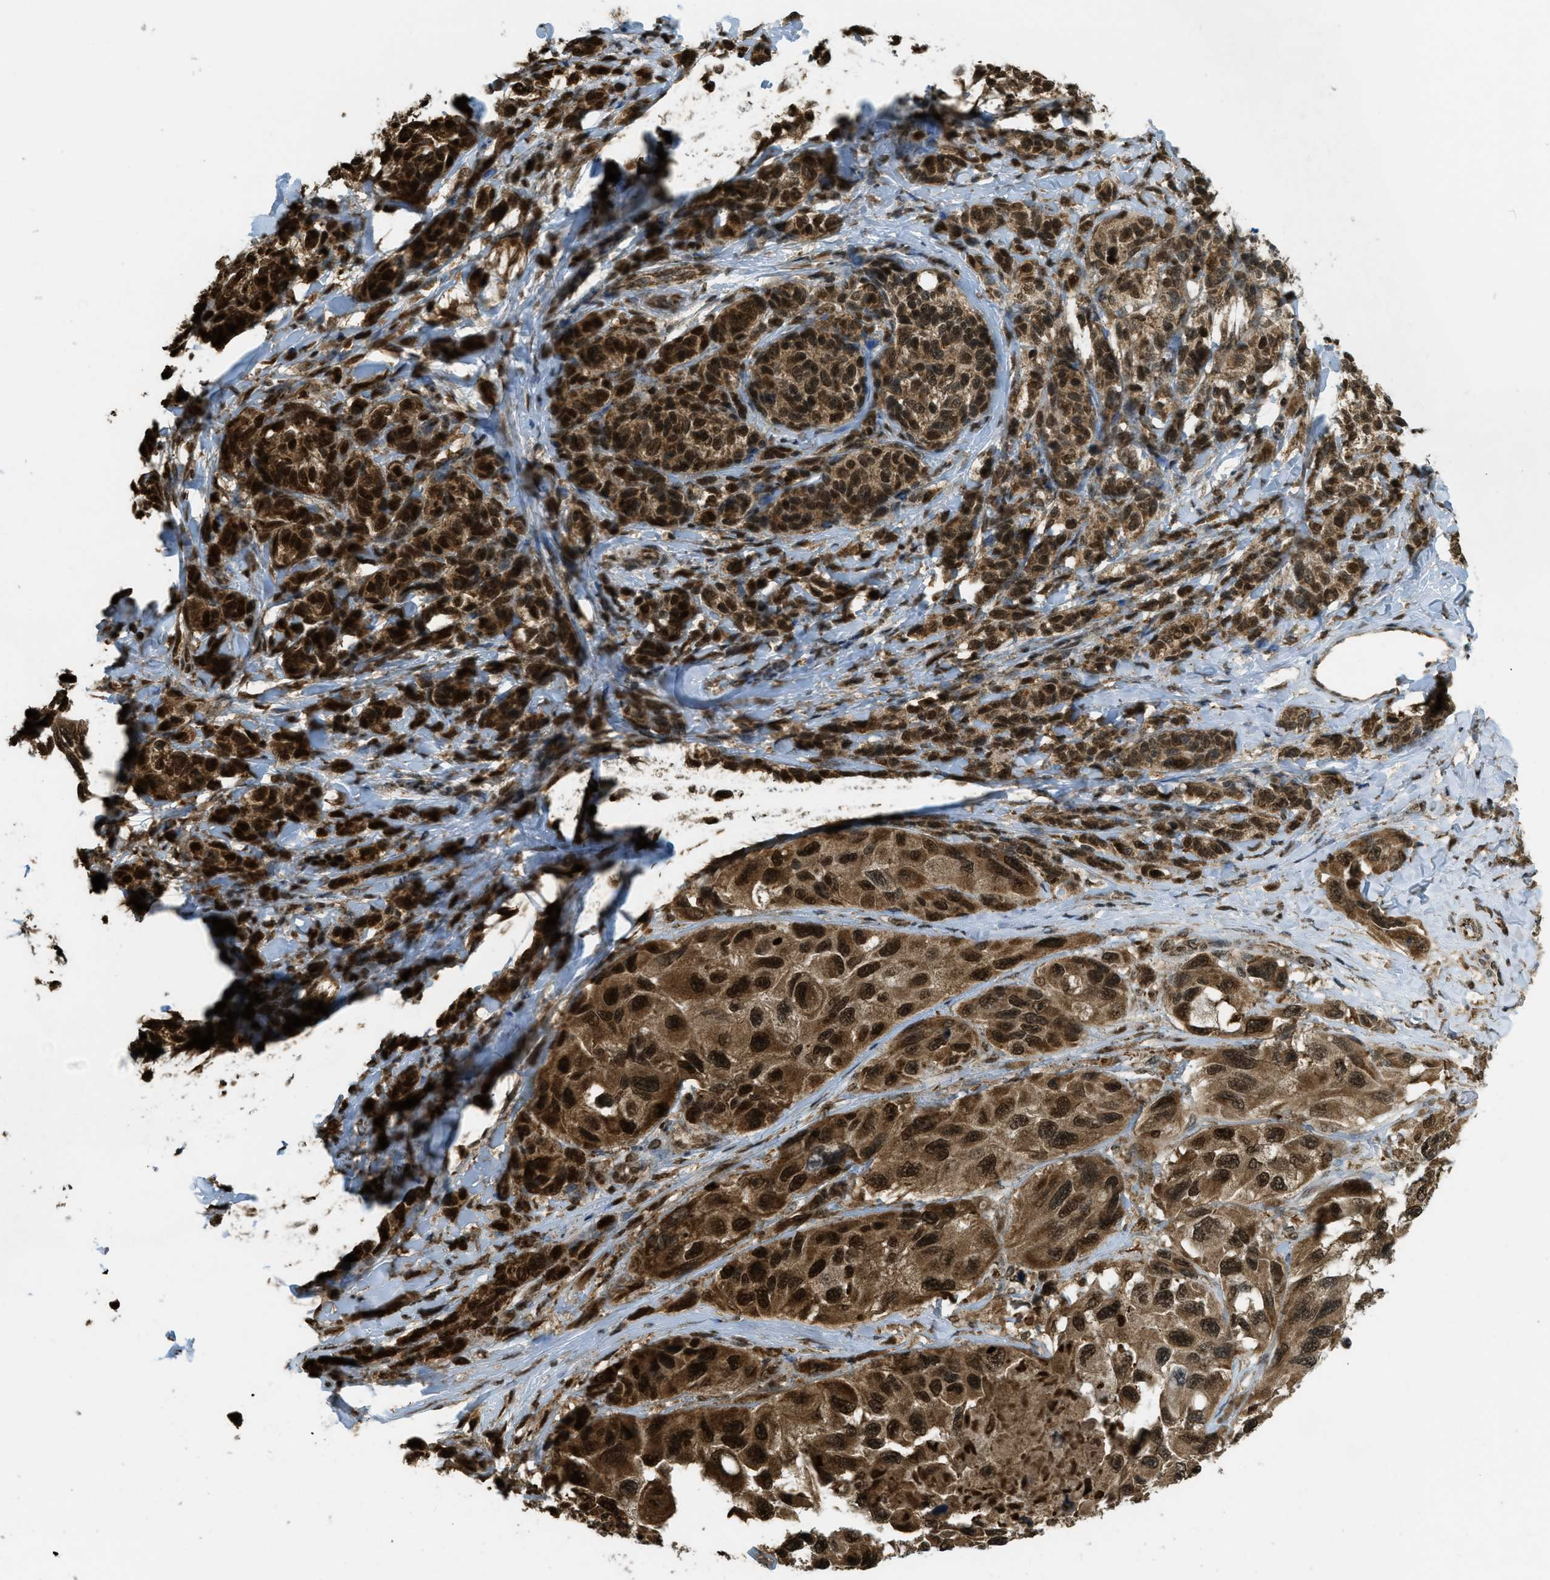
{"staining": {"intensity": "strong", "quantity": ">75%", "location": "cytoplasmic/membranous,nuclear"}, "tissue": "melanoma", "cell_type": "Tumor cells", "image_type": "cancer", "snomed": [{"axis": "morphology", "description": "Malignant melanoma, NOS"}, {"axis": "topography", "description": "Skin"}], "caption": "A photomicrograph of human melanoma stained for a protein displays strong cytoplasmic/membranous and nuclear brown staining in tumor cells.", "gene": "TNPO1", "patient": {"sex": "female", "age": 73}}